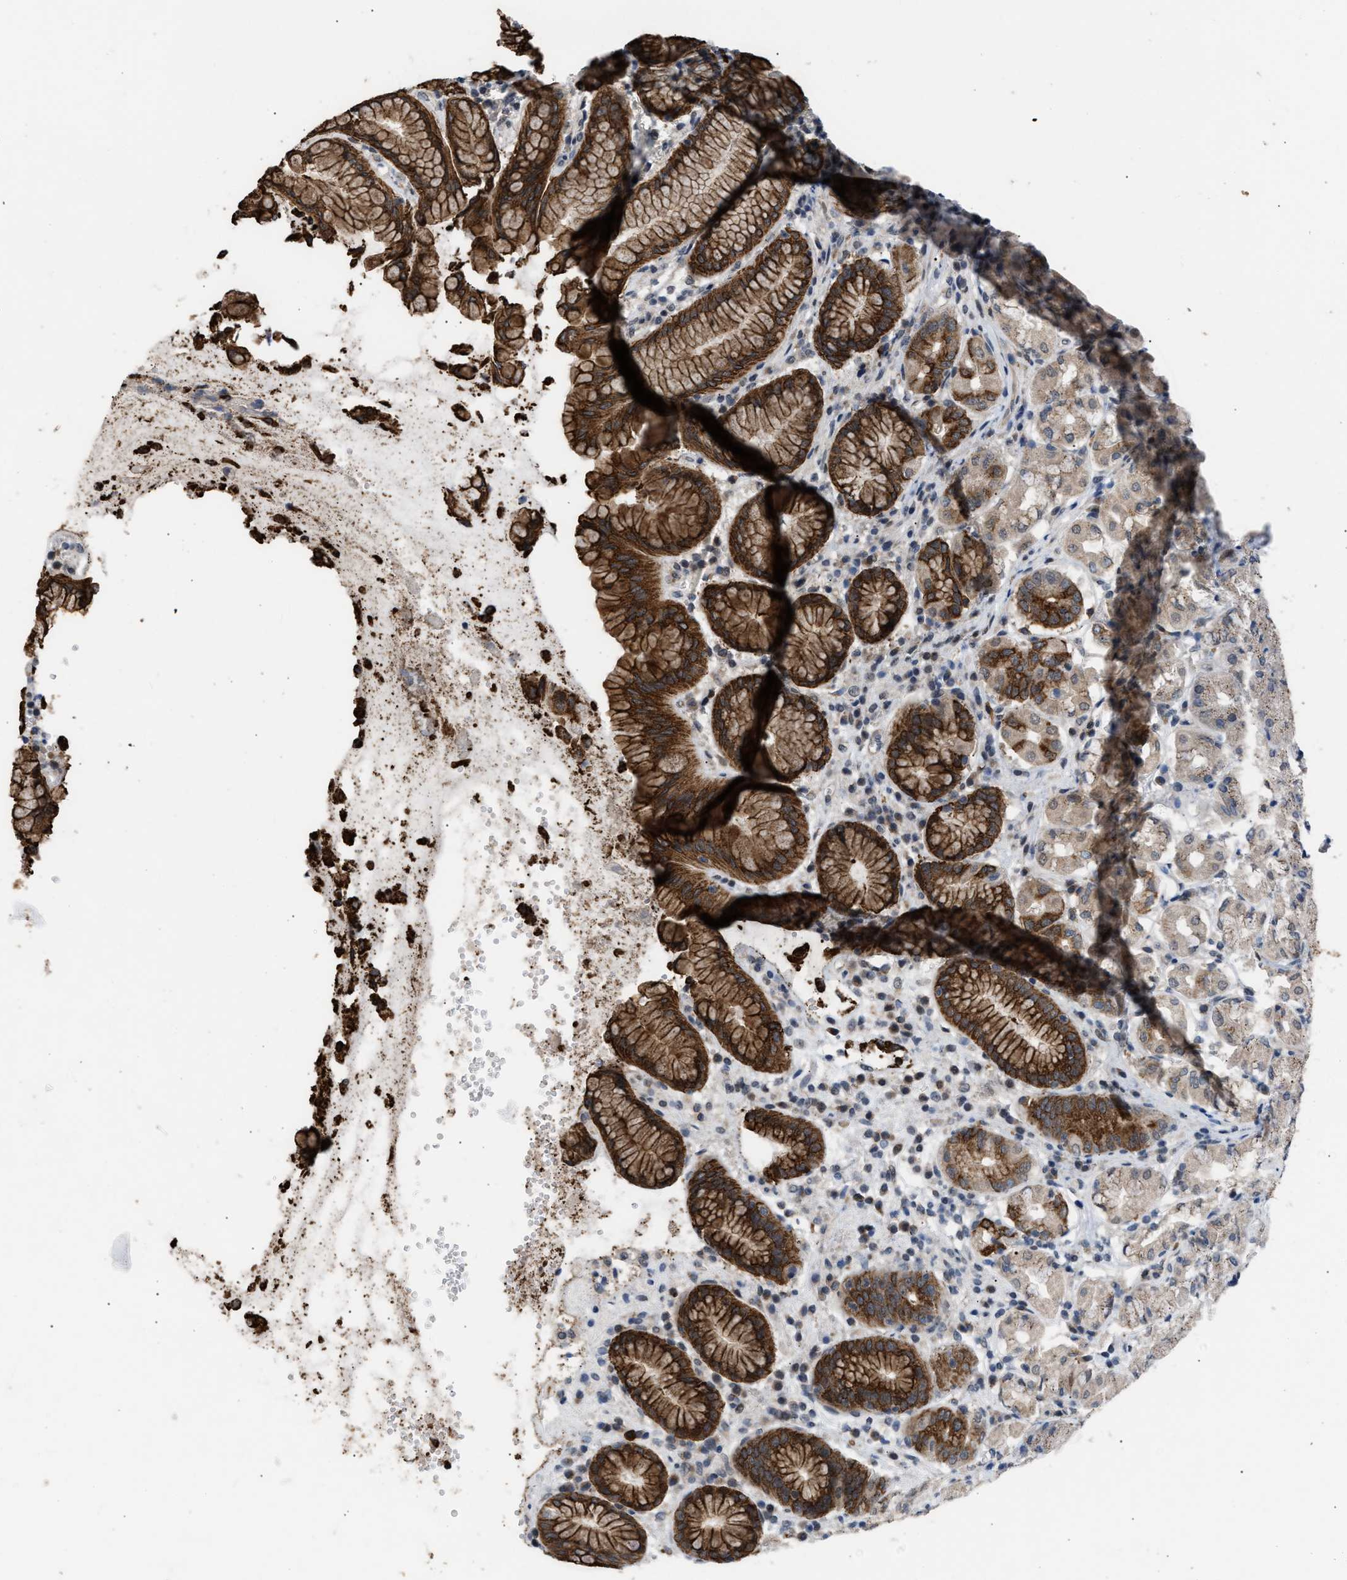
{"staining": {"intensity": "strong", "quantity": "25%-75%", "location": "cytoplasmic/membranous"}, "tissue": "stomach", "cell_type": "Glandular cells", "image_type": "normal", "snomed": [{"axis": "morphology", "description": "Normal tissue, NOS"}, {"axis": "topography", "description": "Stomach"}, {"axis": "topography", "description": "Stomach, lower"}], "caption": "An immunohistochemistry photomicrograph of benign tissue is shown. Protein staining in brown labels strong cytoplasmic/membranous positivity in stomach within glandular cells. (DAB (3,3'-diaminobenzidine) = brown stain, brightfield microscopy at high magnification).", "gene": "TXNRD3", "patient": {"sex": "female", "age": 56}}